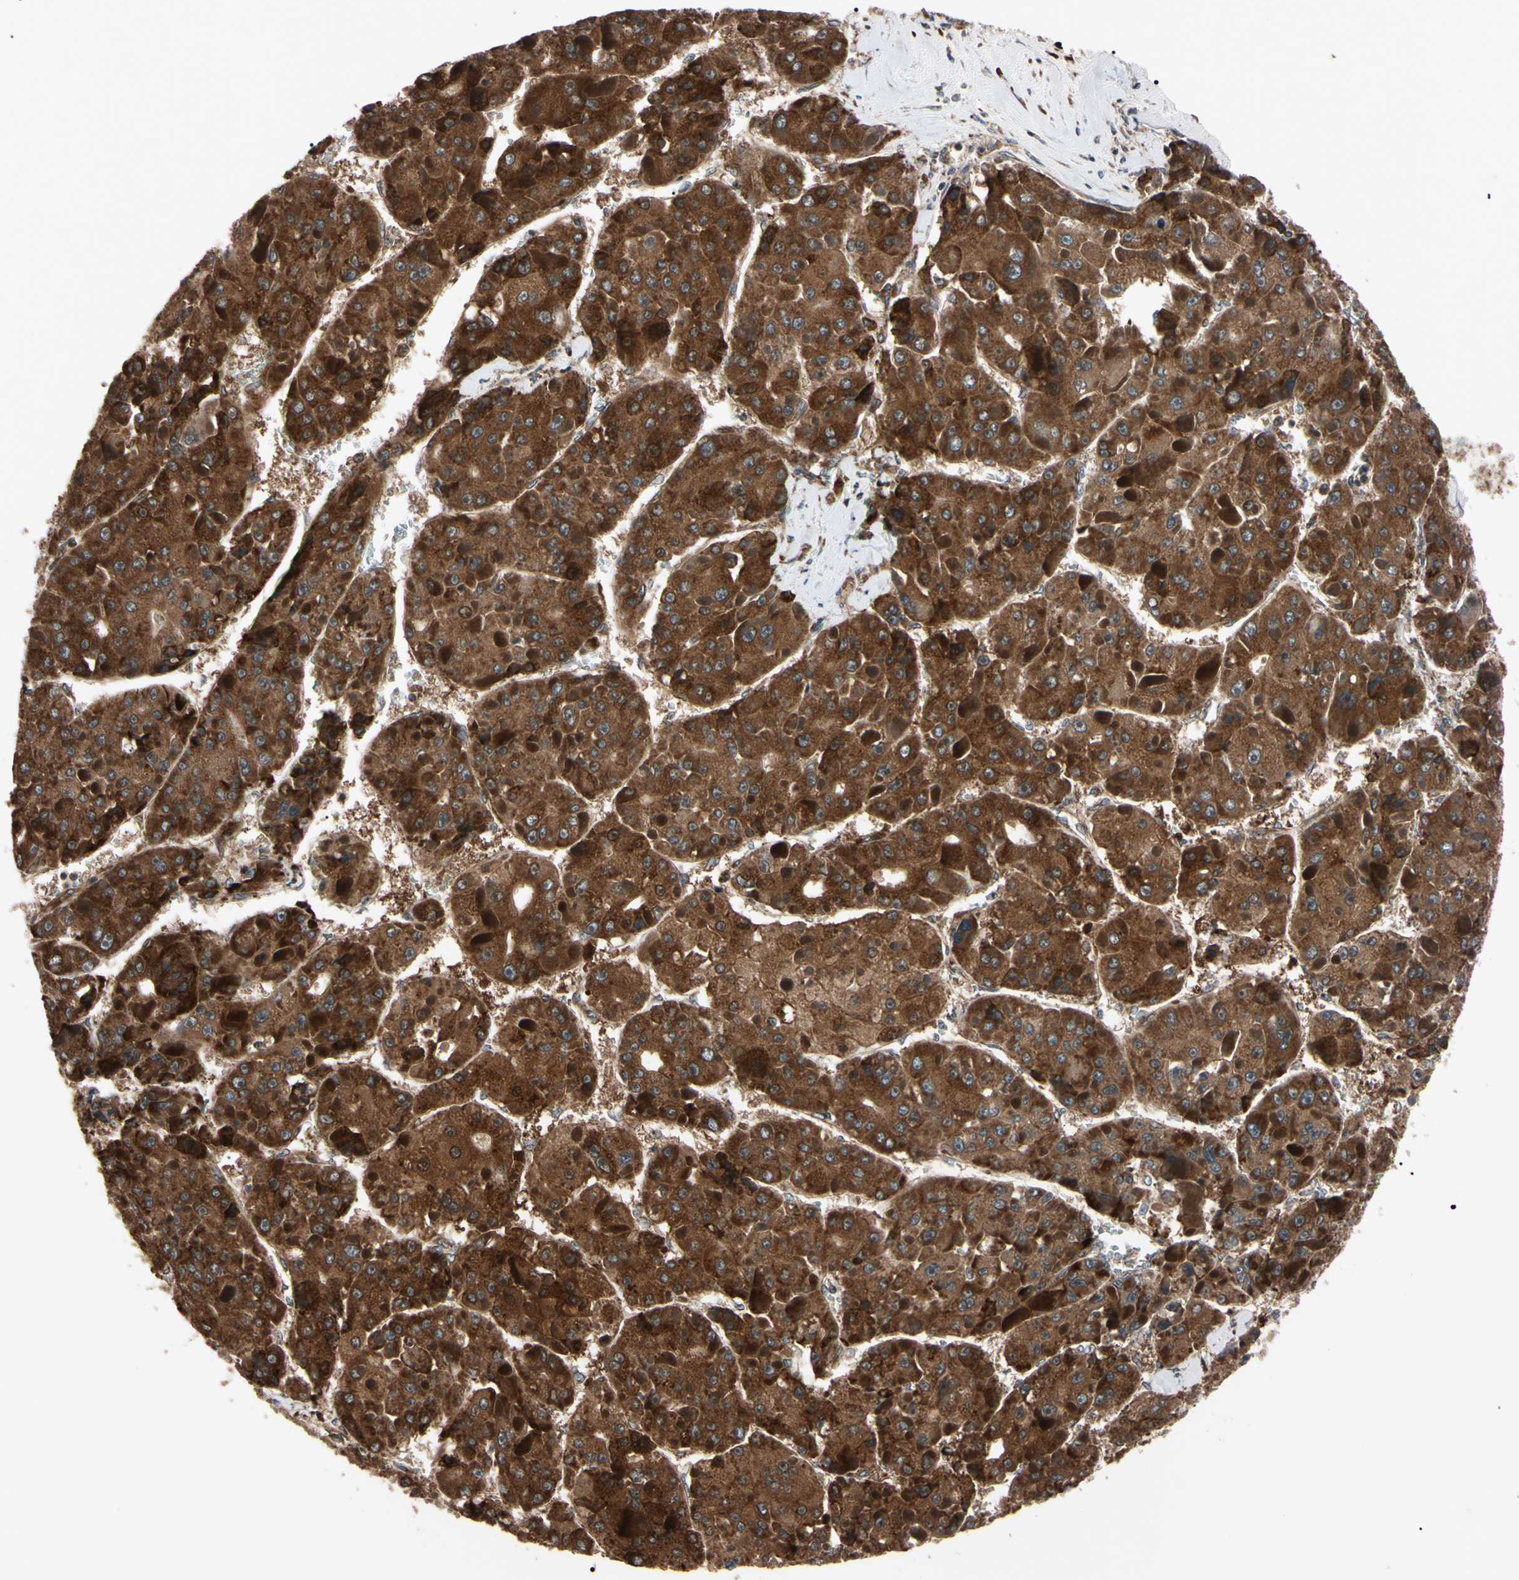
{"staining": {"intensity": "strong", "quantity": ">75%", "location": "cytoplasmic/membranous"}, "tissue": "liver cancer", "cell_type": "Tumor cells", "image_type": "cancer", "snomed": [{"axis": "morphology", "description": "Carcinoma, Hepatocellular, NOS"}, {"axis": "topography", "description": "Liver"}], "caption": "Protein staining of hepatocellular carcinoma (liver) tissue exhibits strong cytoplasmic/membranous expression in approximately >75% of tumor cells.", "gene": "GUCY1B1", "patient": {"sex": "female", "age": 73}}